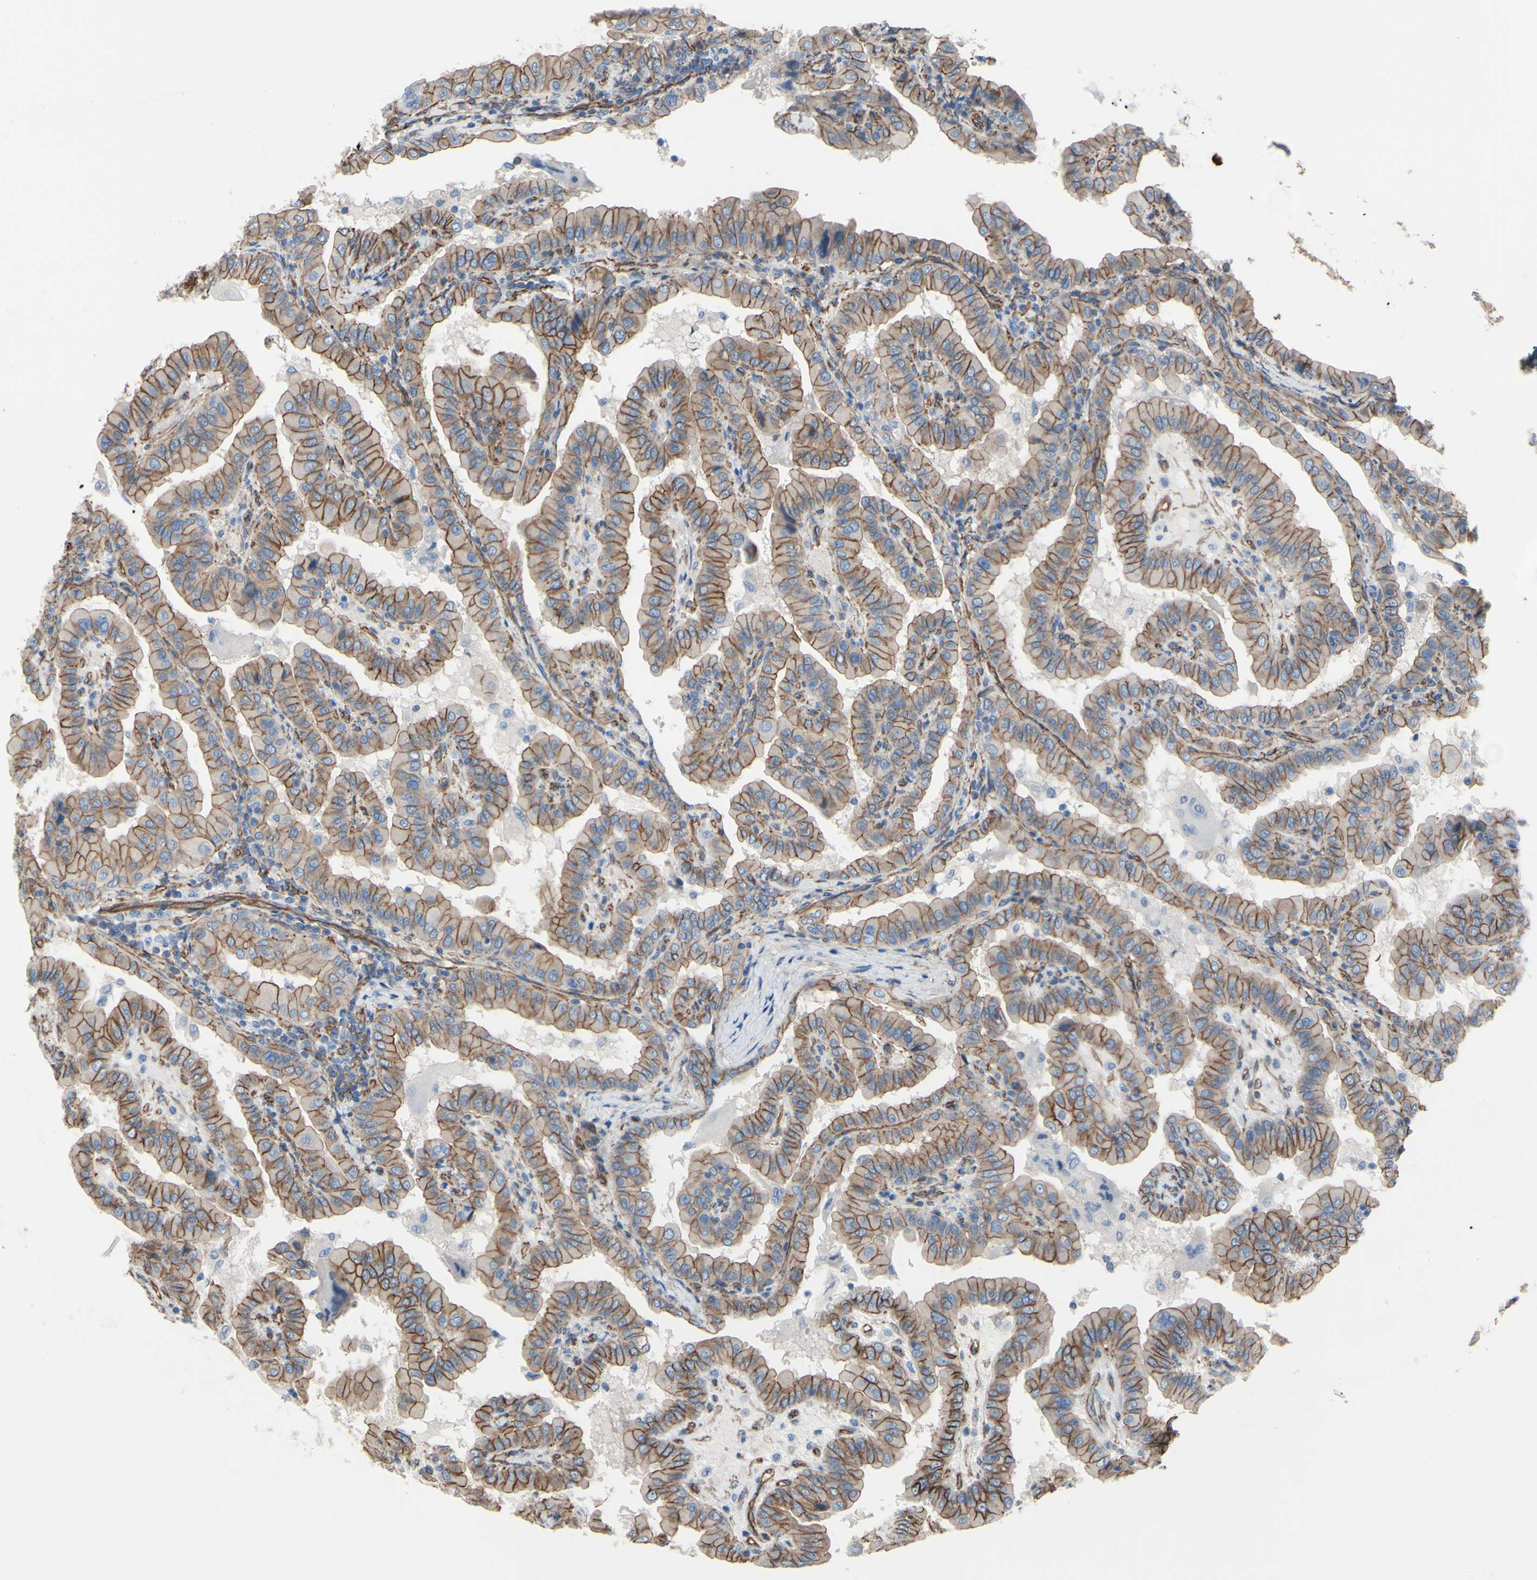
{"staining": {"intensity": "moderate", "quantity": ">75%", "location": "cytoplasmic/membranous"}, "tissue": "thyroid cancer", "cell_type": "Tumor cells", "image_type": "cancer", "snomed": [{"axis": "morphology", "description": "Papillary adenocarcinoma, NOS"}, {"axis": "topography", "description": "Thyroid gland"}], "caption": "A brown stain highlights moderate cytoplasmic/membranous expression of a protein in thyroid papillary adenocarcinoma tumor cells. (DAB (3,3'-diaminobenzidine) IHC with brightfield microscopy, high magnification).", "gene": "TPBG", "patient": {"sex": "male", "age": 33}}